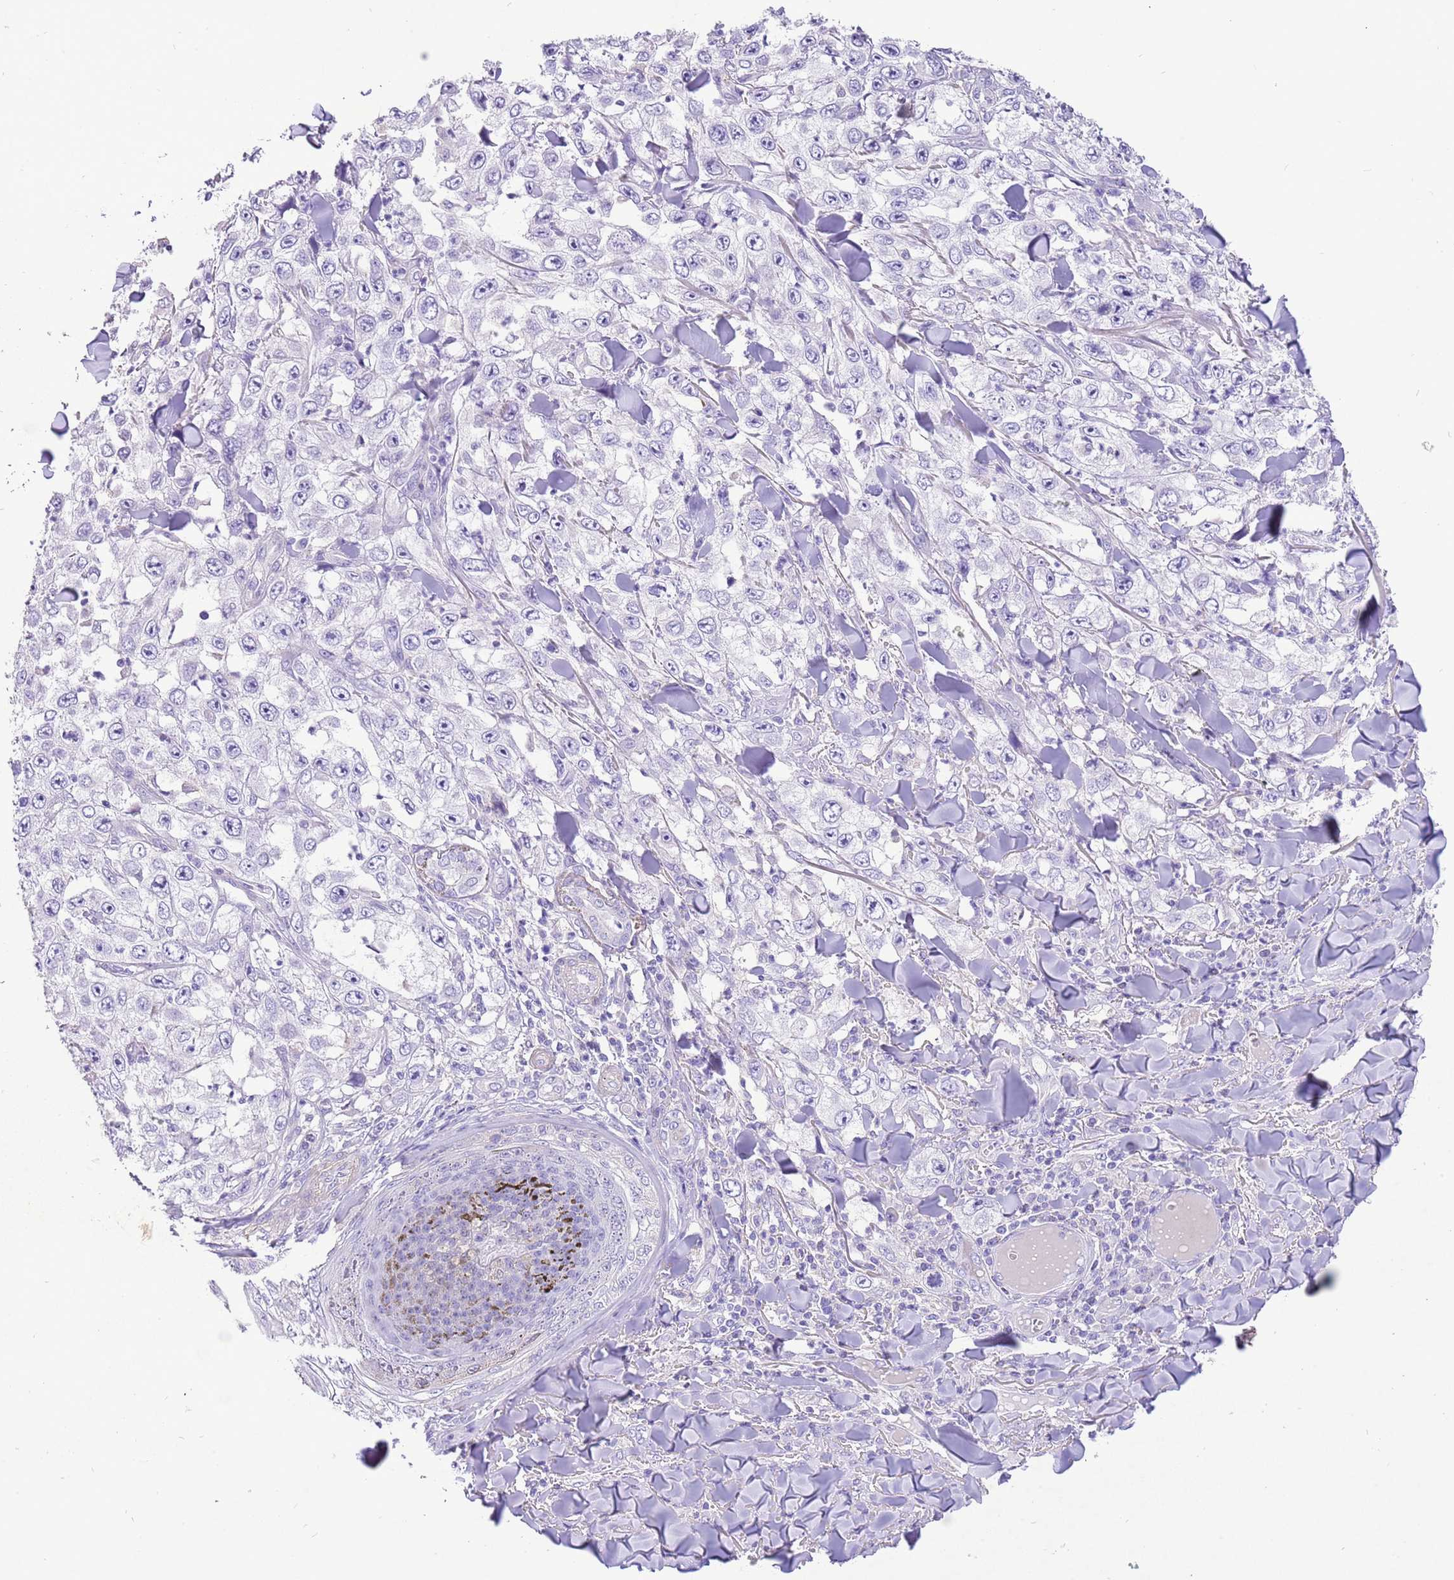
{"staining": {"intensity": "negative", "quantity": "none", "location": "none"}, "tissue": "skin cancer", "cell_type": "Tumor cells", "image_type": "cancer", "snomed": [{"axis": "morphology", "description": "Squamous cell carcinoma, NOS"}, {"axis": "topography", "description": "Skin"}], "caption": "Immunohistochemical staining of skin cancer (squamous cell carcinoma) shows no significant expression in tumor cells. (DAB (3,3'-diaminobenzidine) immunohistochemistry (IHC), high magnification).", "gene": "KBTBD3", "patient": {"sex": "male", "age": 82}}